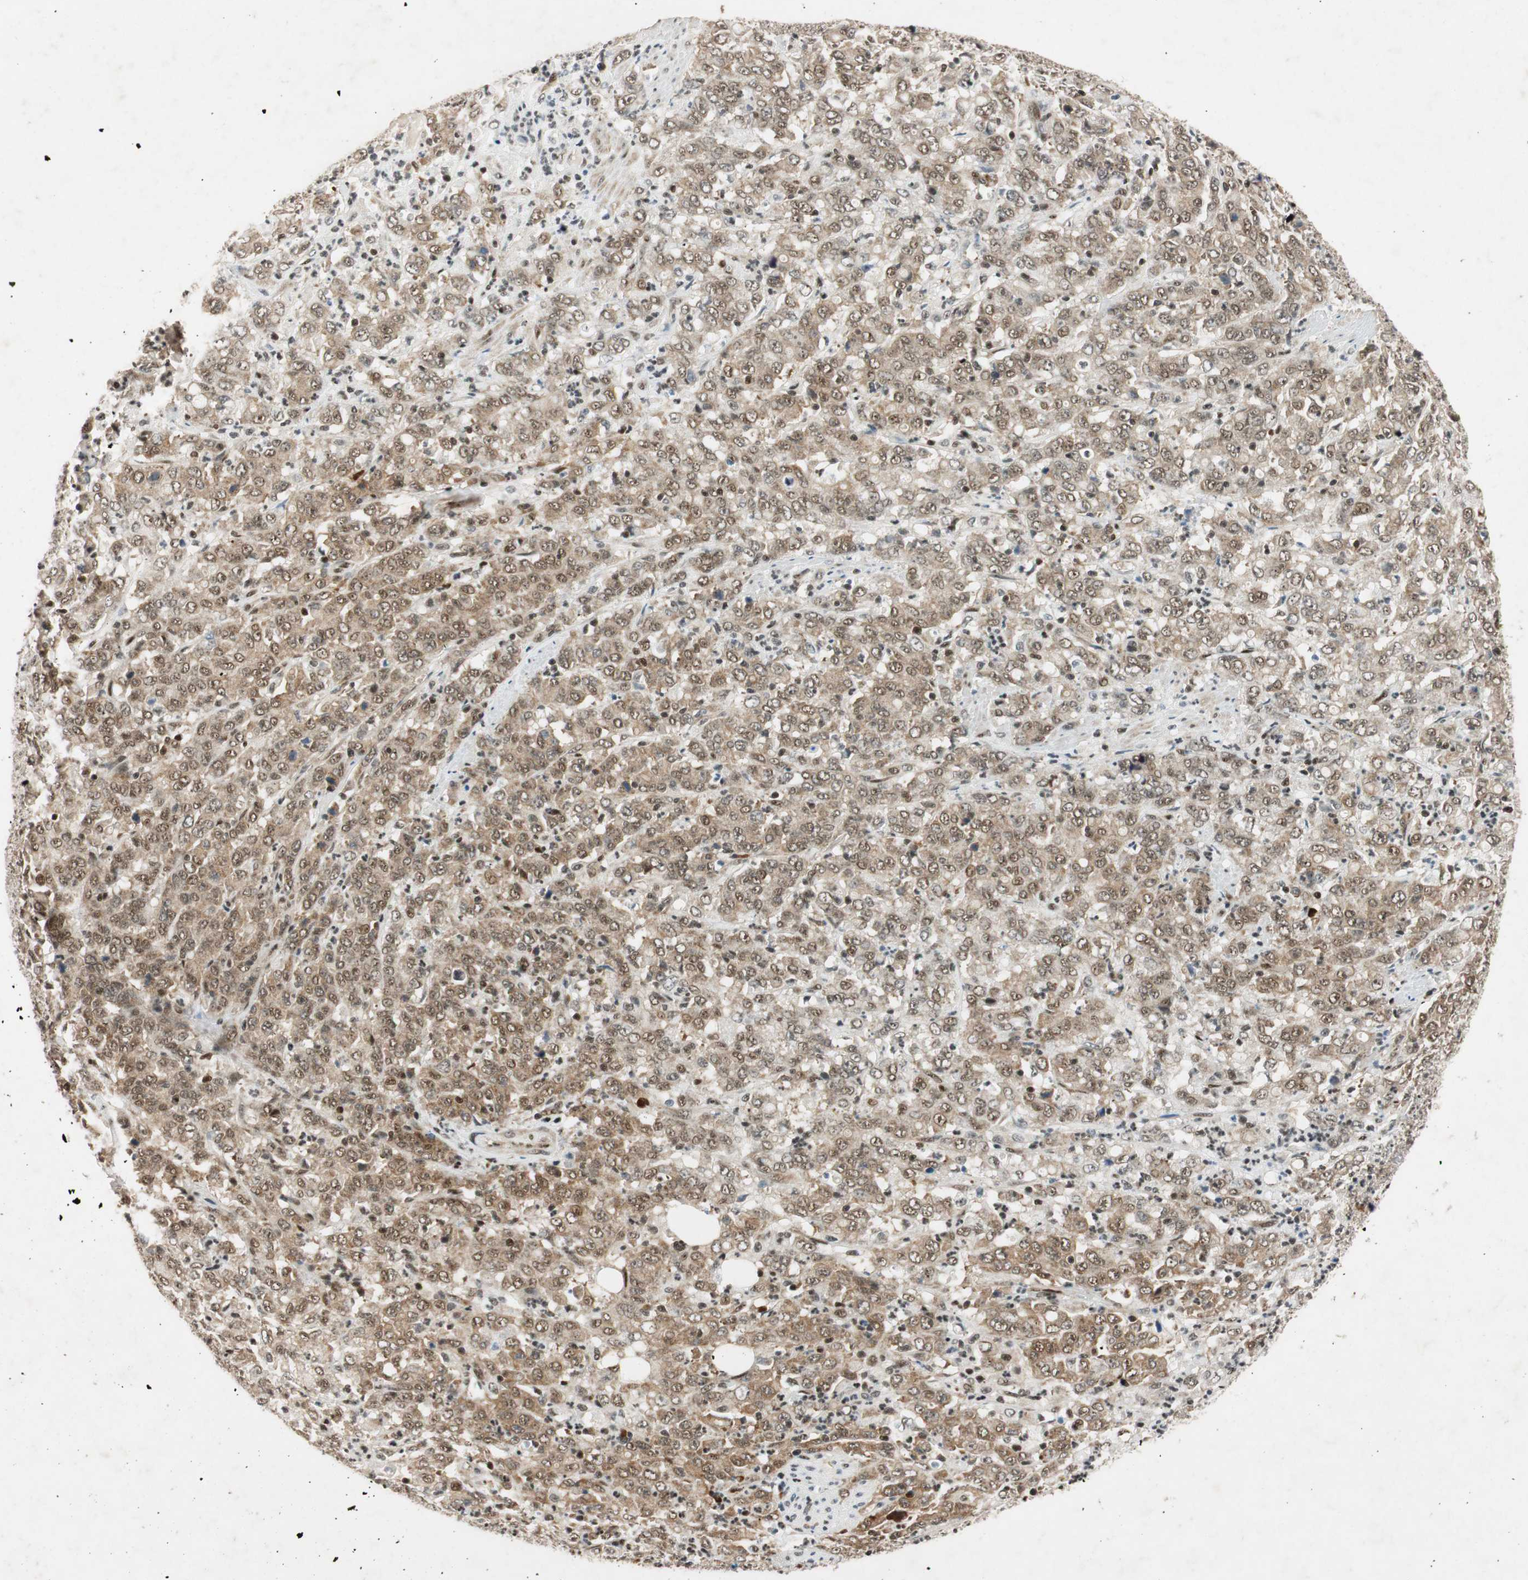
{"staining": {"intensity": "moderate", "quantity": ">75%", "location": "nuclear"}, "tissue": "stomach cancer", "cell_type": "Tumor cells", "image_type": "cancer", "snomed": [{"axis": "morphology", "description": "Adenocarcinoma, NOS"}, {"axis": "topography", "description": "Stomach, lower"}], "caption": "High-power microscopy captured an immunohistochemistry histopathology image of stomach adenocarcinoma, revealing moderate nuclear expression in approximately >75% of tumor cells.", "gene": "NCBP3", "patient": {"sex": "female", "age": 71}}